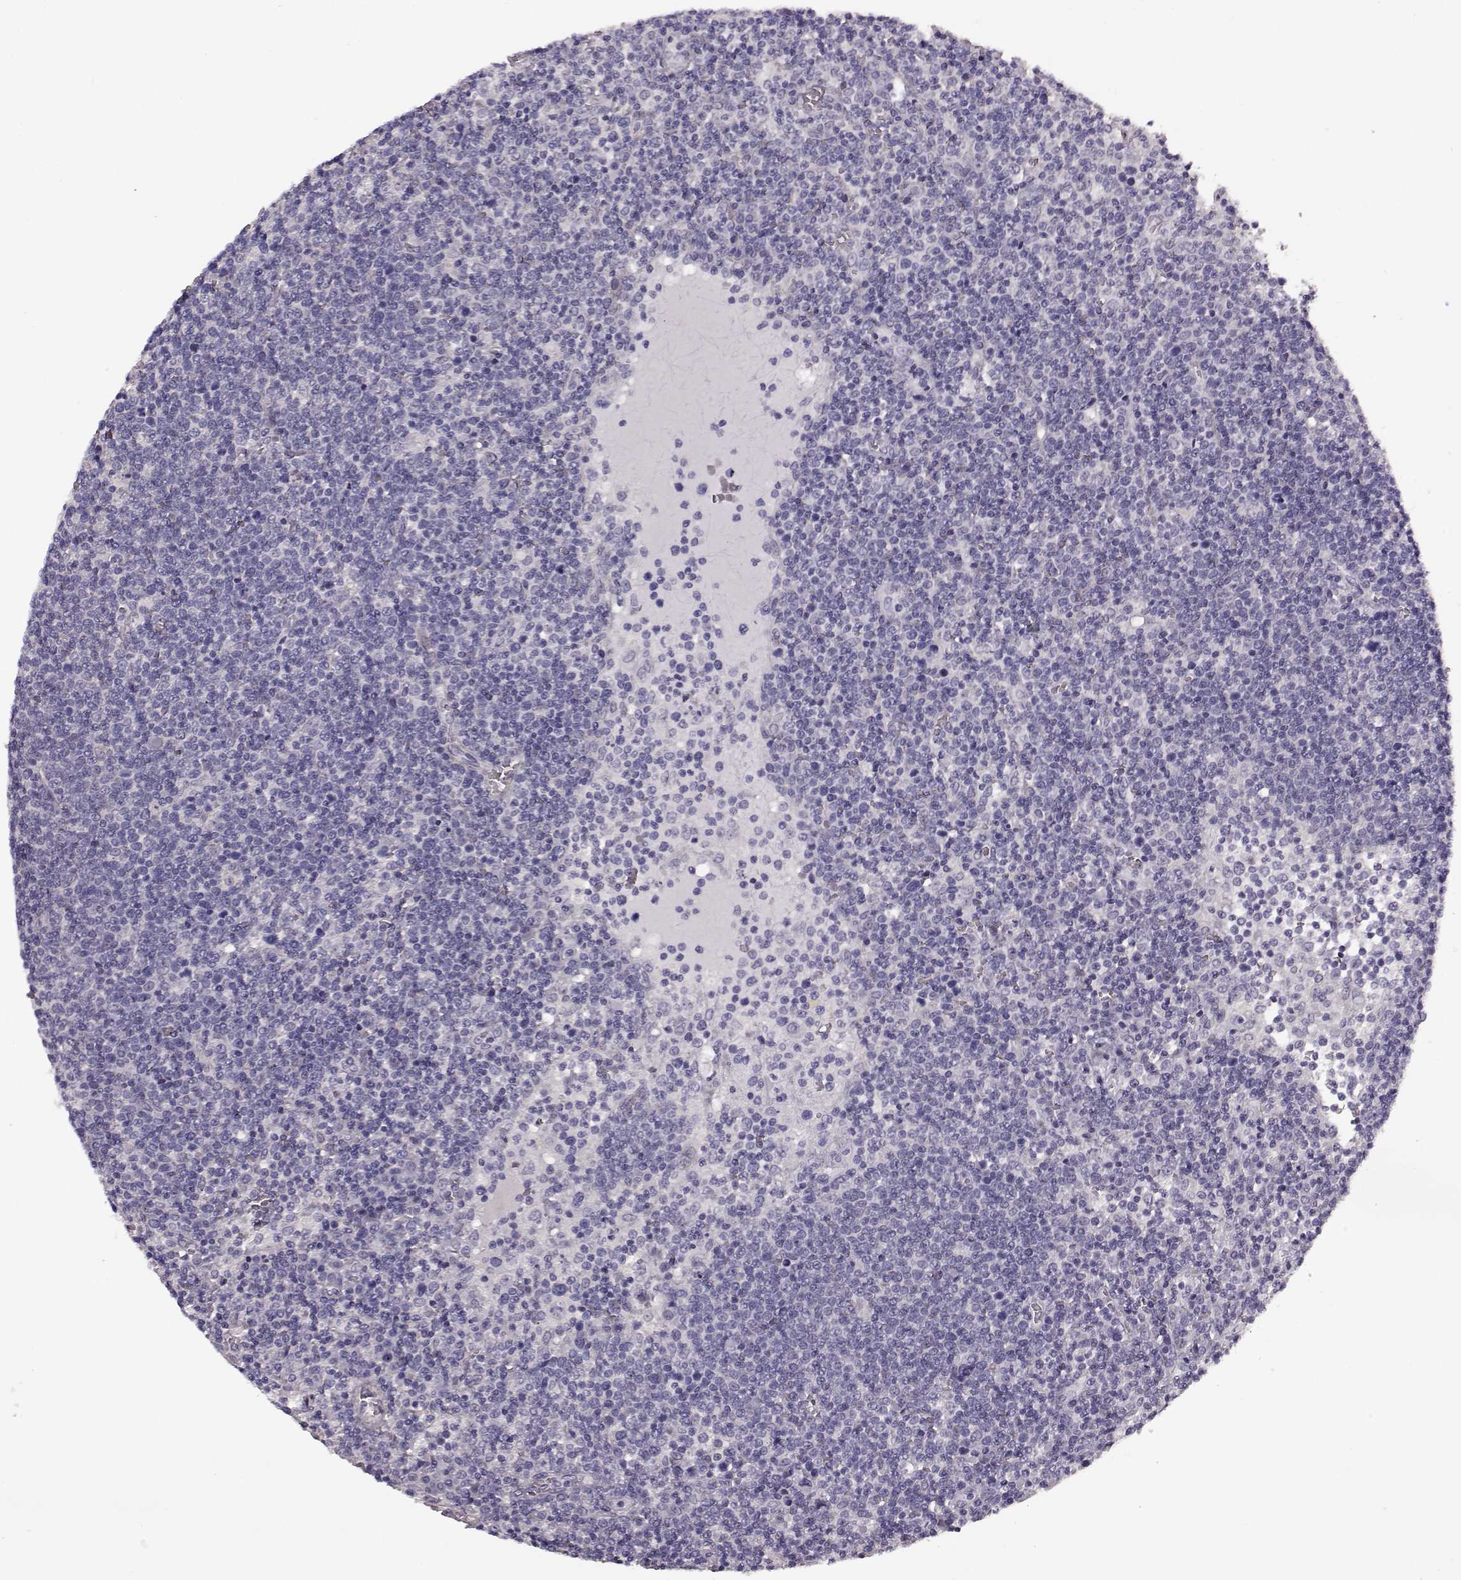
{"staining": {"intensity": "negative", "quantity": "none", "location": "none"}, "tissue": "lymphoma", "cell_type": "Tumor cells", "image_type": "cancer", "snomed": [{"axis": "morphology", "description": "Malignant lymphoma, non-Hodgkin's type, High grade"}, {"axis": "topography", "description": "Lymph node"}], "caption": "The micrograph demonstrates no significant staining in tumor cells of malignant lymphoma, non-Hodgkin's type (high-grade).", "gene": "SLCO3A1", "patient": {"sex": "male", "age": 61}}